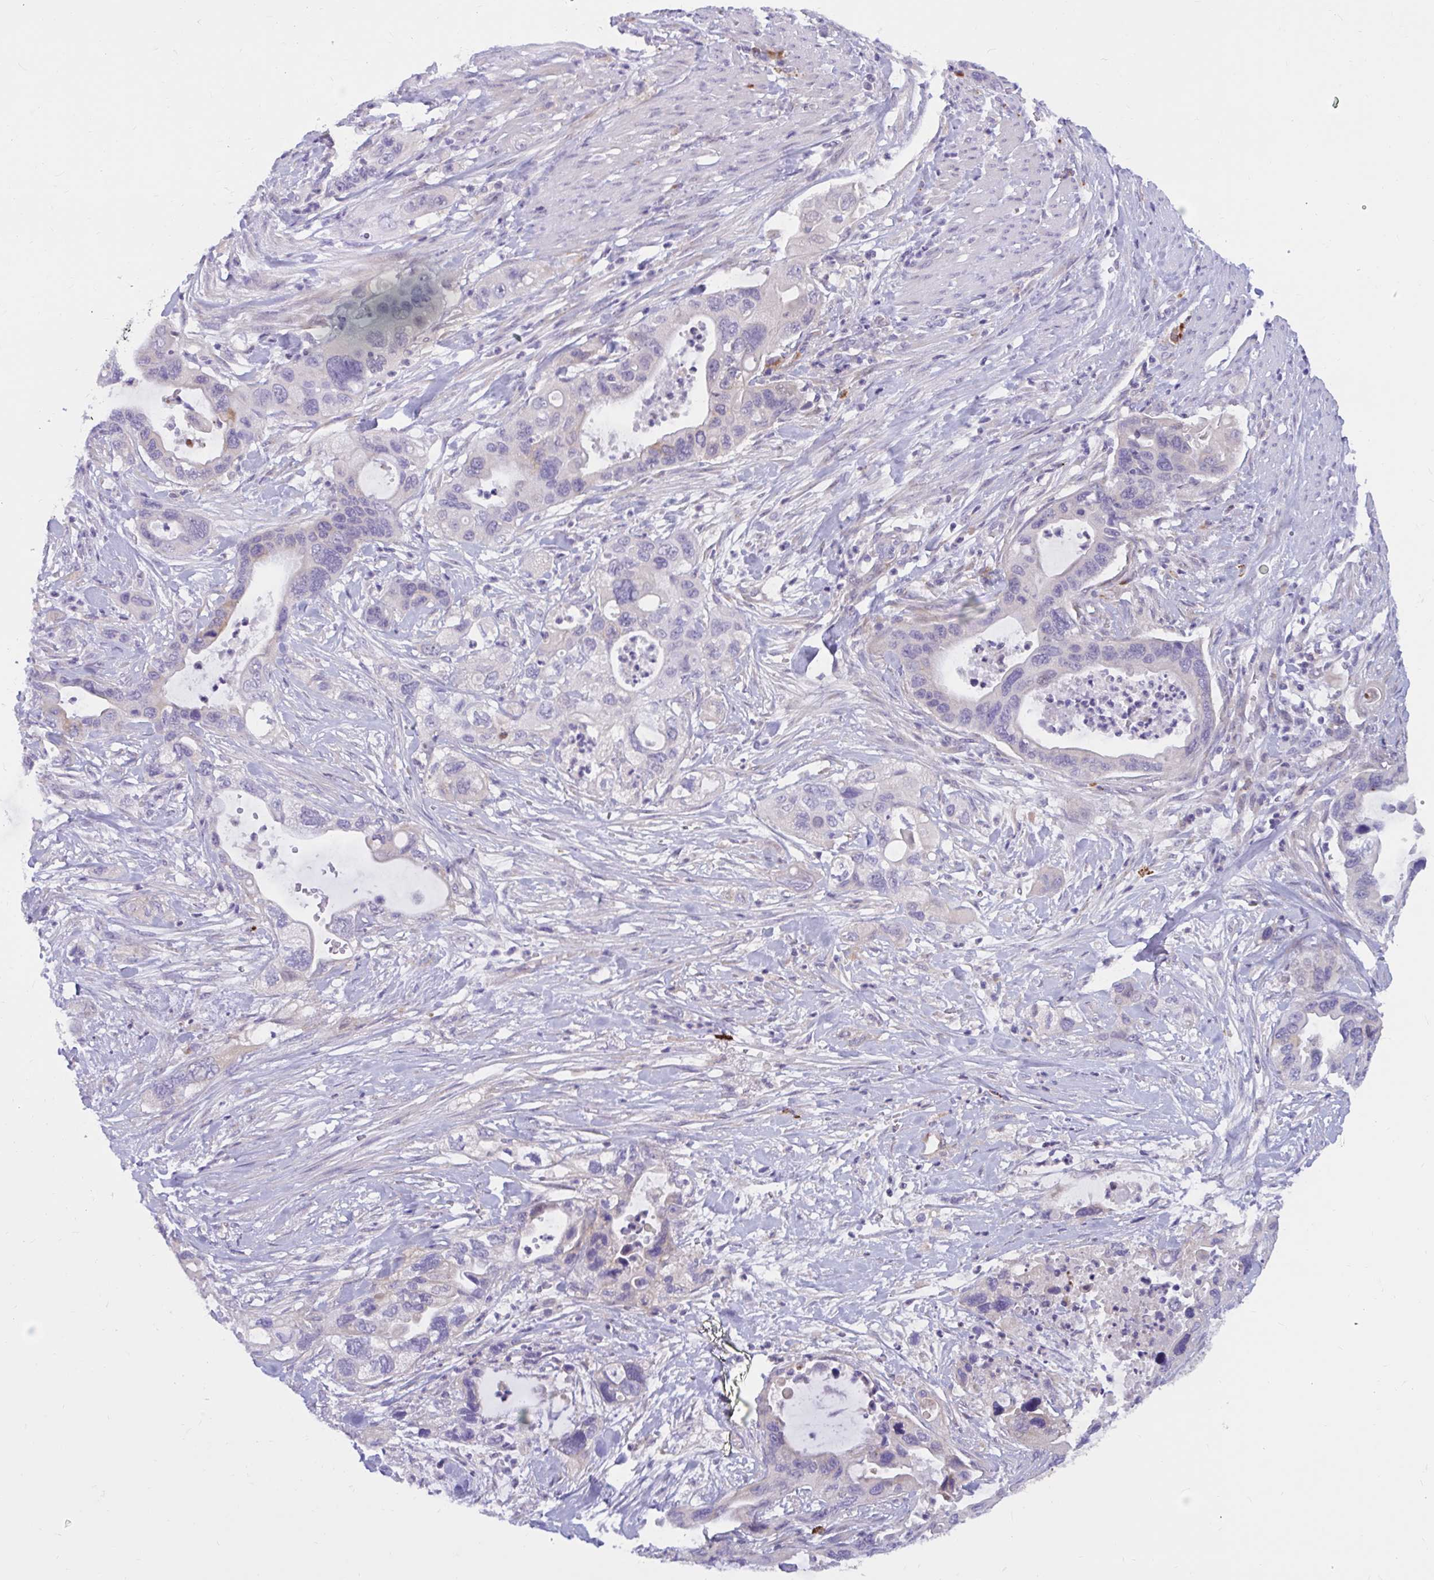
{"staining": {"intensity": "negative", "quantity": "none", "location": "none"}, "tissue": "pancreatic cancer", "cell_type": "Tumor cells", "image_type": "cancer", "snomed": [{"axis": "morphology", "description": "Adenocarcinoma, NOS"}, {"axis": "topography", "description": "Pancreas"}], "caption": "Tumor cells show no significant expression in pancreatic cancer. Brightfield microscopy of IHC stained with DAB (3,3'-diaminobenzidine) (brown) and hematoxylin (blue), captured at high magnification.", "gene": "FAM219B", "patient": {"sex": "female", "age": 71}}